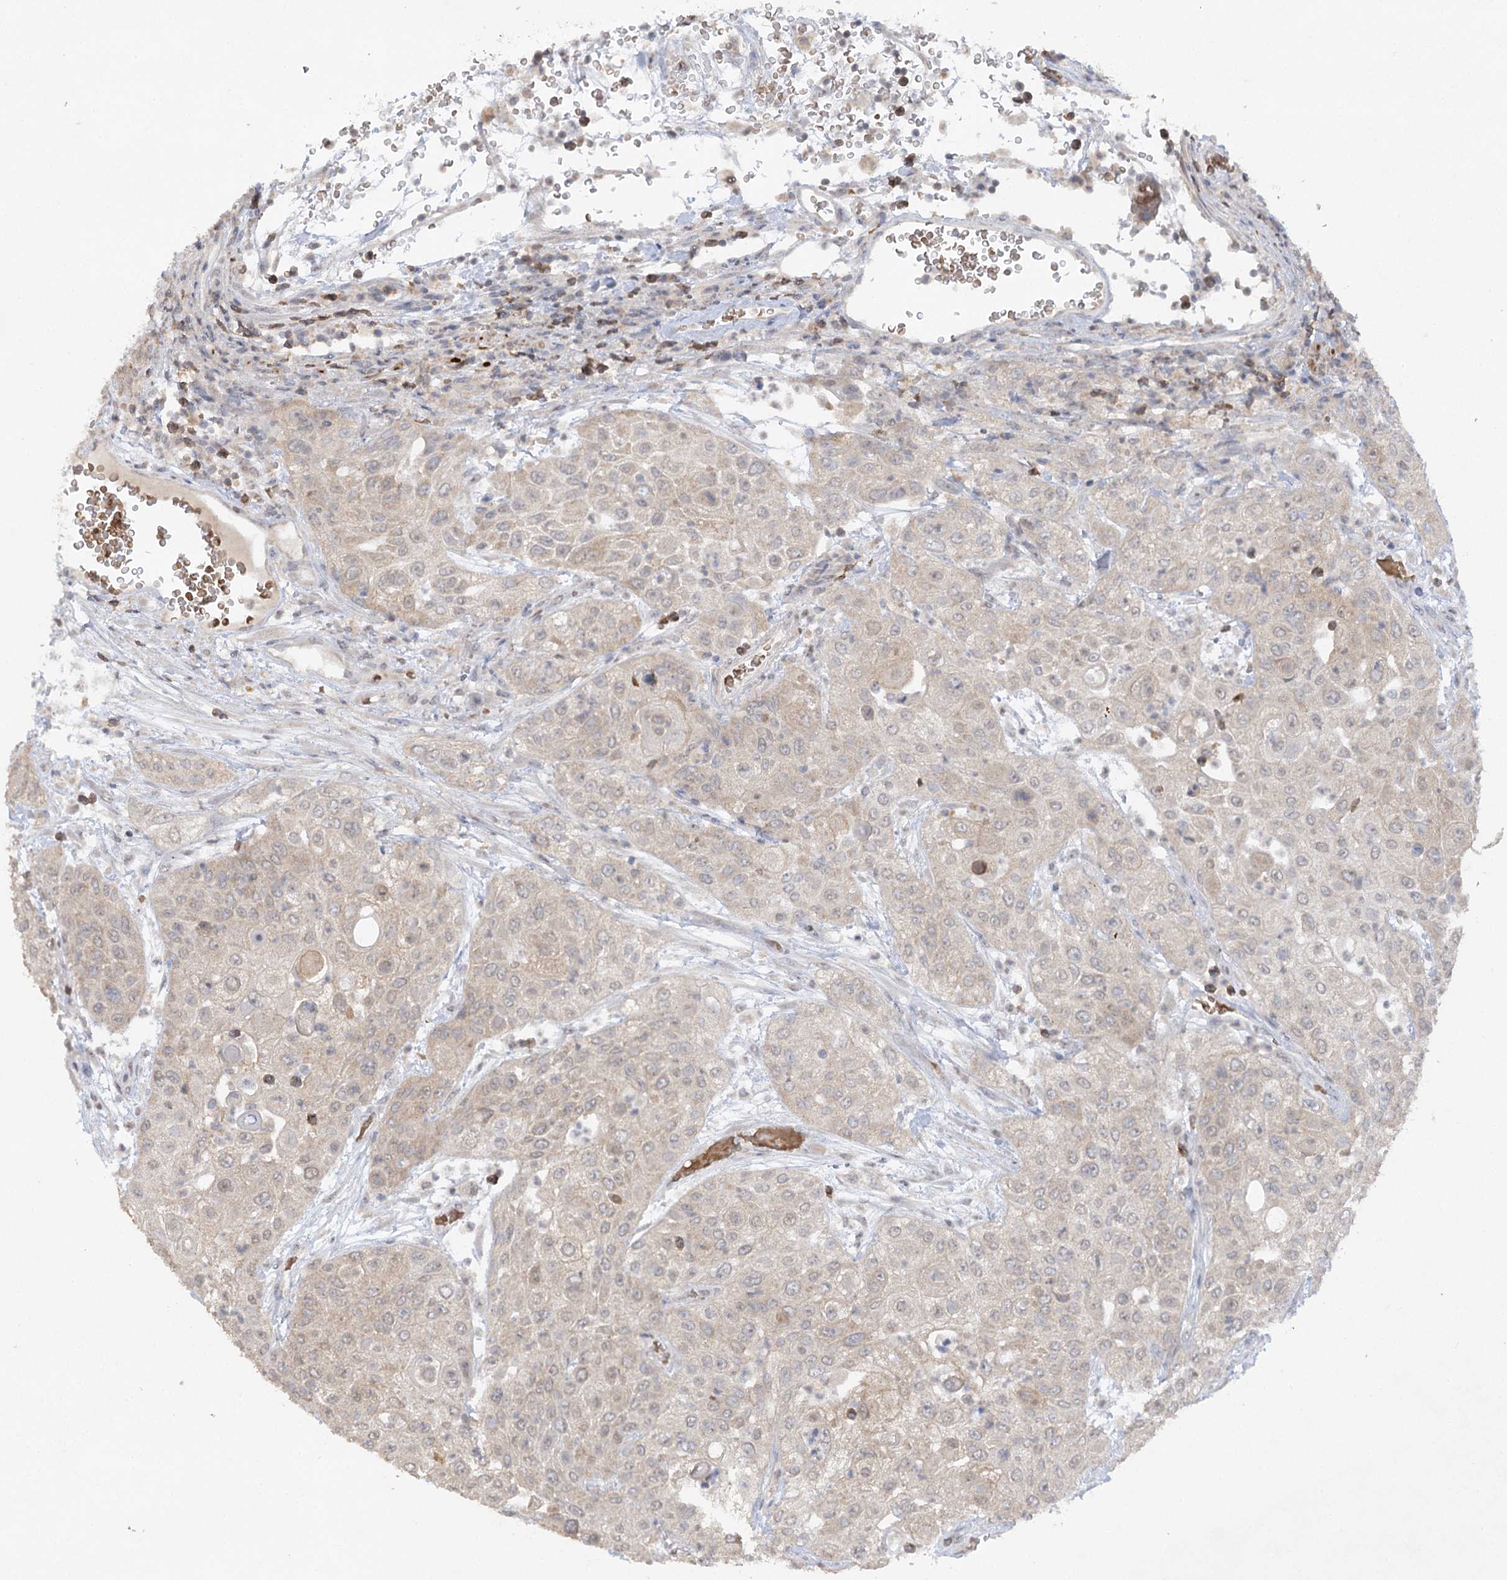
{"staining": {"intensity": "weak", "quantity": "25%-75%", "location": "cytoplasmic/membranous"}, "tissue": "urothelial cancer", "cell_type": "Tumor cells", "image_type": "cancer", "snomed": [{"axis": "morphology", "description": "Urothelial carcinoma, High grade"}, {"axis": "topography", "description": "Urinary bladder"}], "caption": "Urothelial cancer was stained to show a protein in brown. There is low levels of weak cytoplasmic/membranous staining in about 25%-75% of tumor cells.", "gene": "TRAF3IP1", "patient": {"sex": "female", "age": 79}}